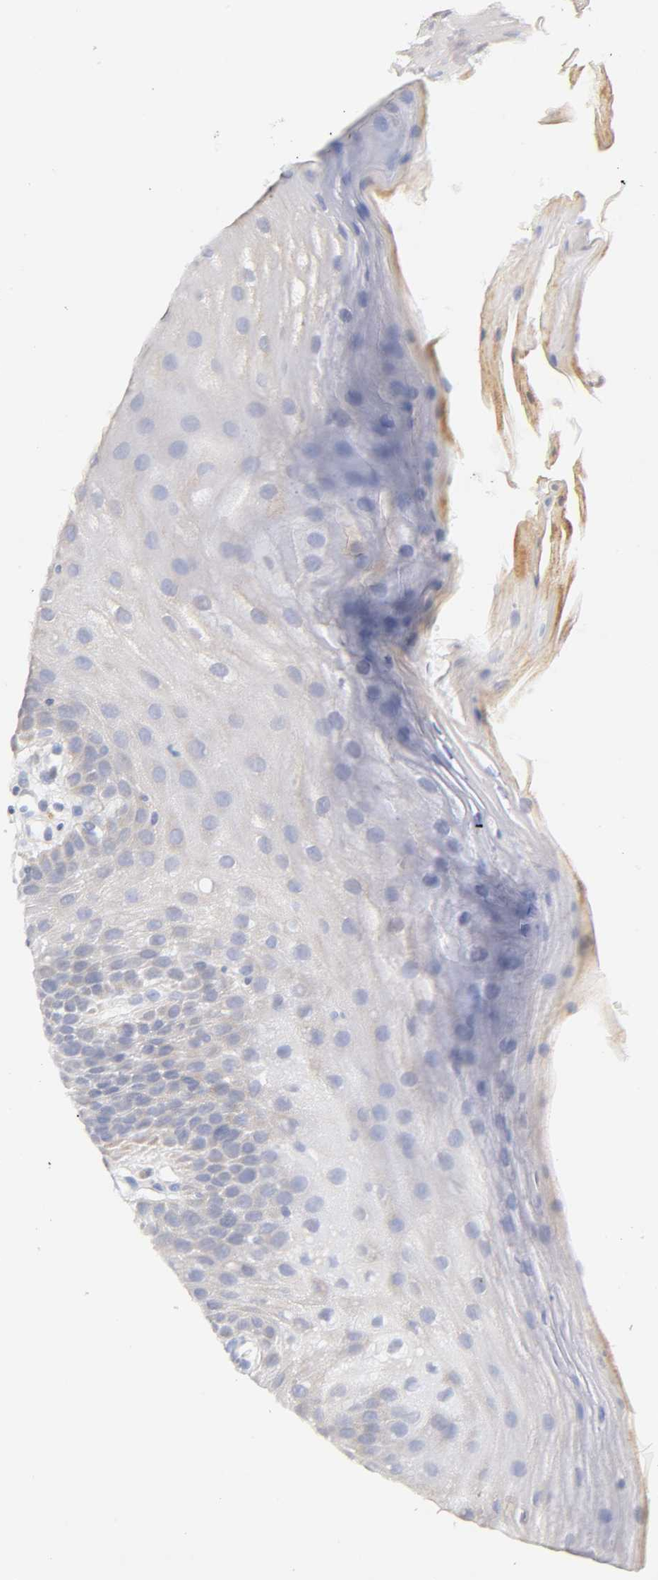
{"staining": {"intensity": "weak", "quantity": "<25%", "location": "cytoplasmic/membranous,nuclear"}, "tissue": "oral mucosa", "cell_type": "Squamous epithelial cells", "image_type": "normal", "snomed": [{"axis": "morphology", "description": "Normal tissue, NOS"}, {"axis": "morphology", "description": "Squamous cell carcinoma, NOS"}, {"axis": "topography", "description": "Skeletal muscle"}, {"axis": "topography", "description": "Oral tissue"}, {"axis": "topography", "description": "Head-Neck"}], "caption": "The photomicrograph demonstrates no staining of squamous epithelial cells in normal oral mucosa. The staining is performed using DAB brown chromogen with nuclei counter-stained in using hematoxylin.", "gene": "TAF10", "patient": {"sex": "male", "age": 71}}